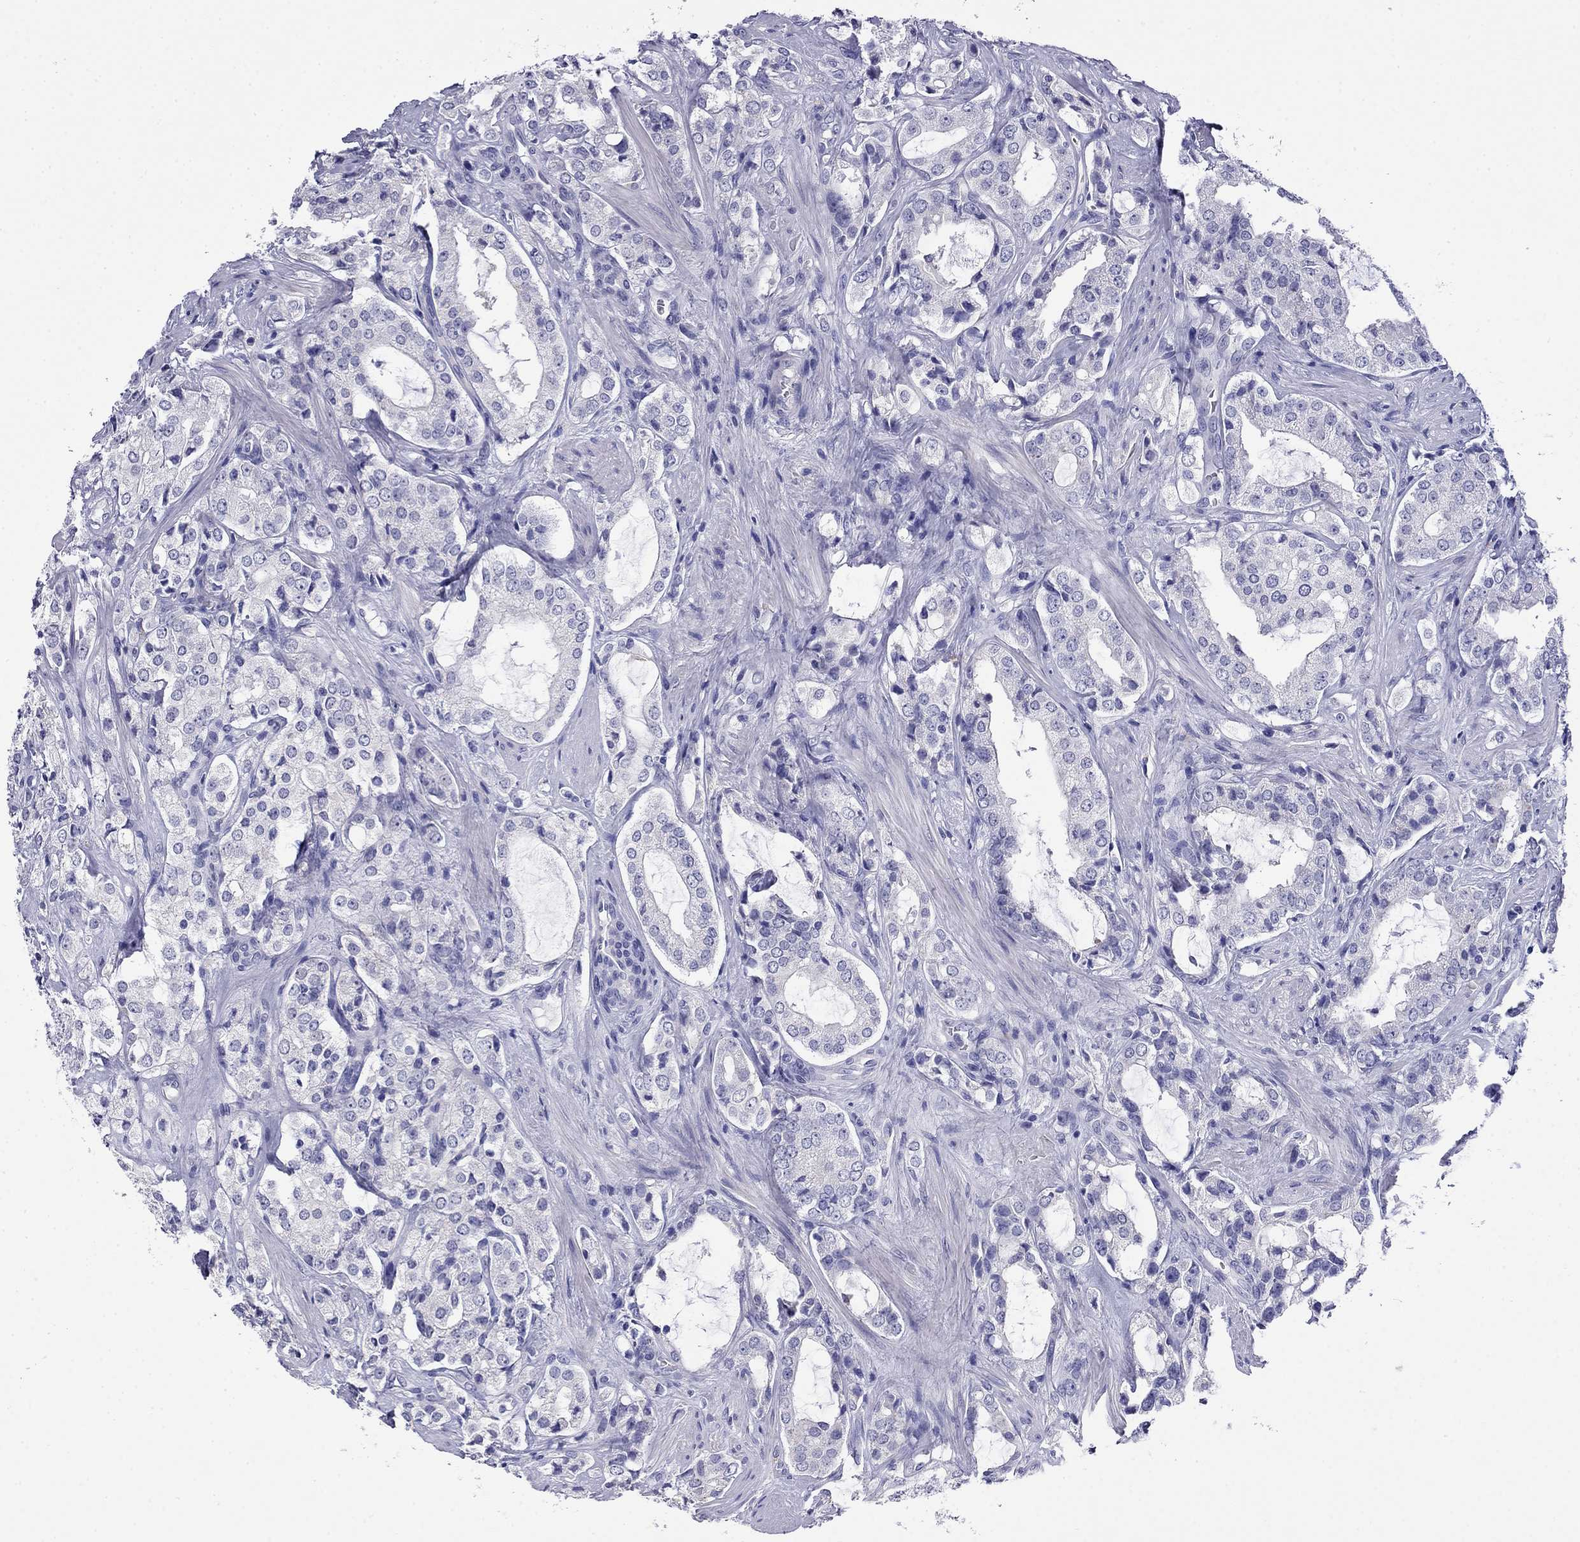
{"staining": {"intensity": "negative", "quantity": "none", "location": "none"}, "tissue": "prostate cancer", "cell_type": "Tumor cells", "image_type": "cancer", "snomed": [{"axis": "morphology", "description": "Adenocarcinoma, NOS"}, {"axis": "topography", "description": "Prostate"}], "caption": "DAB immunohistochemical staining of human prostate adenocarcinoma displays no significant staining in tumor cells. (DAB IHC, high magnification).", "gene": "MYO15A", "patient": {"sex": "male", "age": 66}}